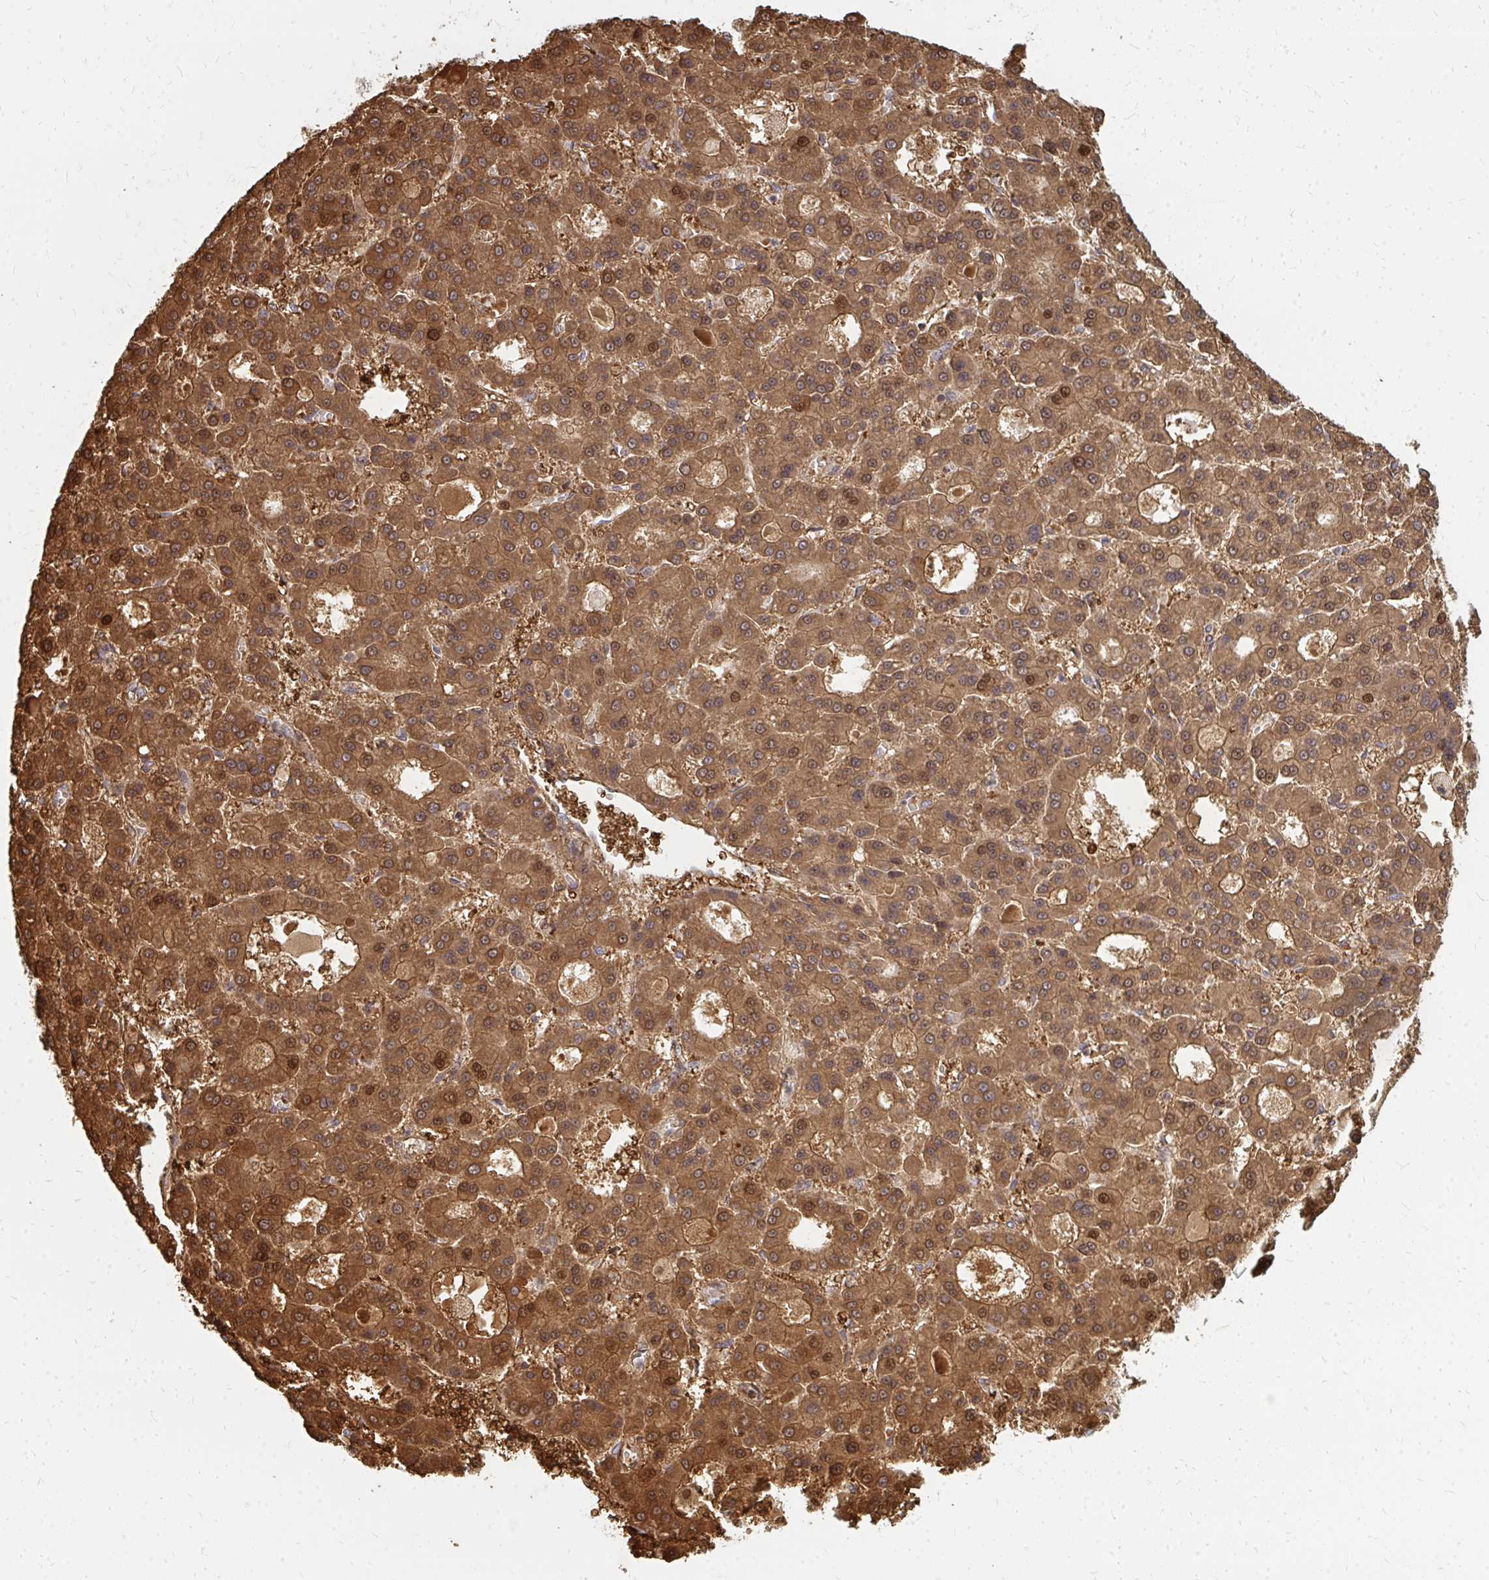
{"staining": {"intensity": "moderate", "quantity": ">75%", "location": "cytoplasmic/membranous,nuclear"}, "tissue": "liver cancer", "cell_type": "Tumor cells", "image_type": "cancer", "snomed": [{"axis": "morphology", "description": "Carcinoma, Hepatocellular, NOS"}, {"axis": "topography", "description": "Liver"}], "caption": "This is an image of IHC staining of liver cancer, which shows moderate expression in the cytoplasmic/membranous and nuclear of tumor cells.", "gene": "ZNF285", "patient": {"sex": "male", "age": 70}}